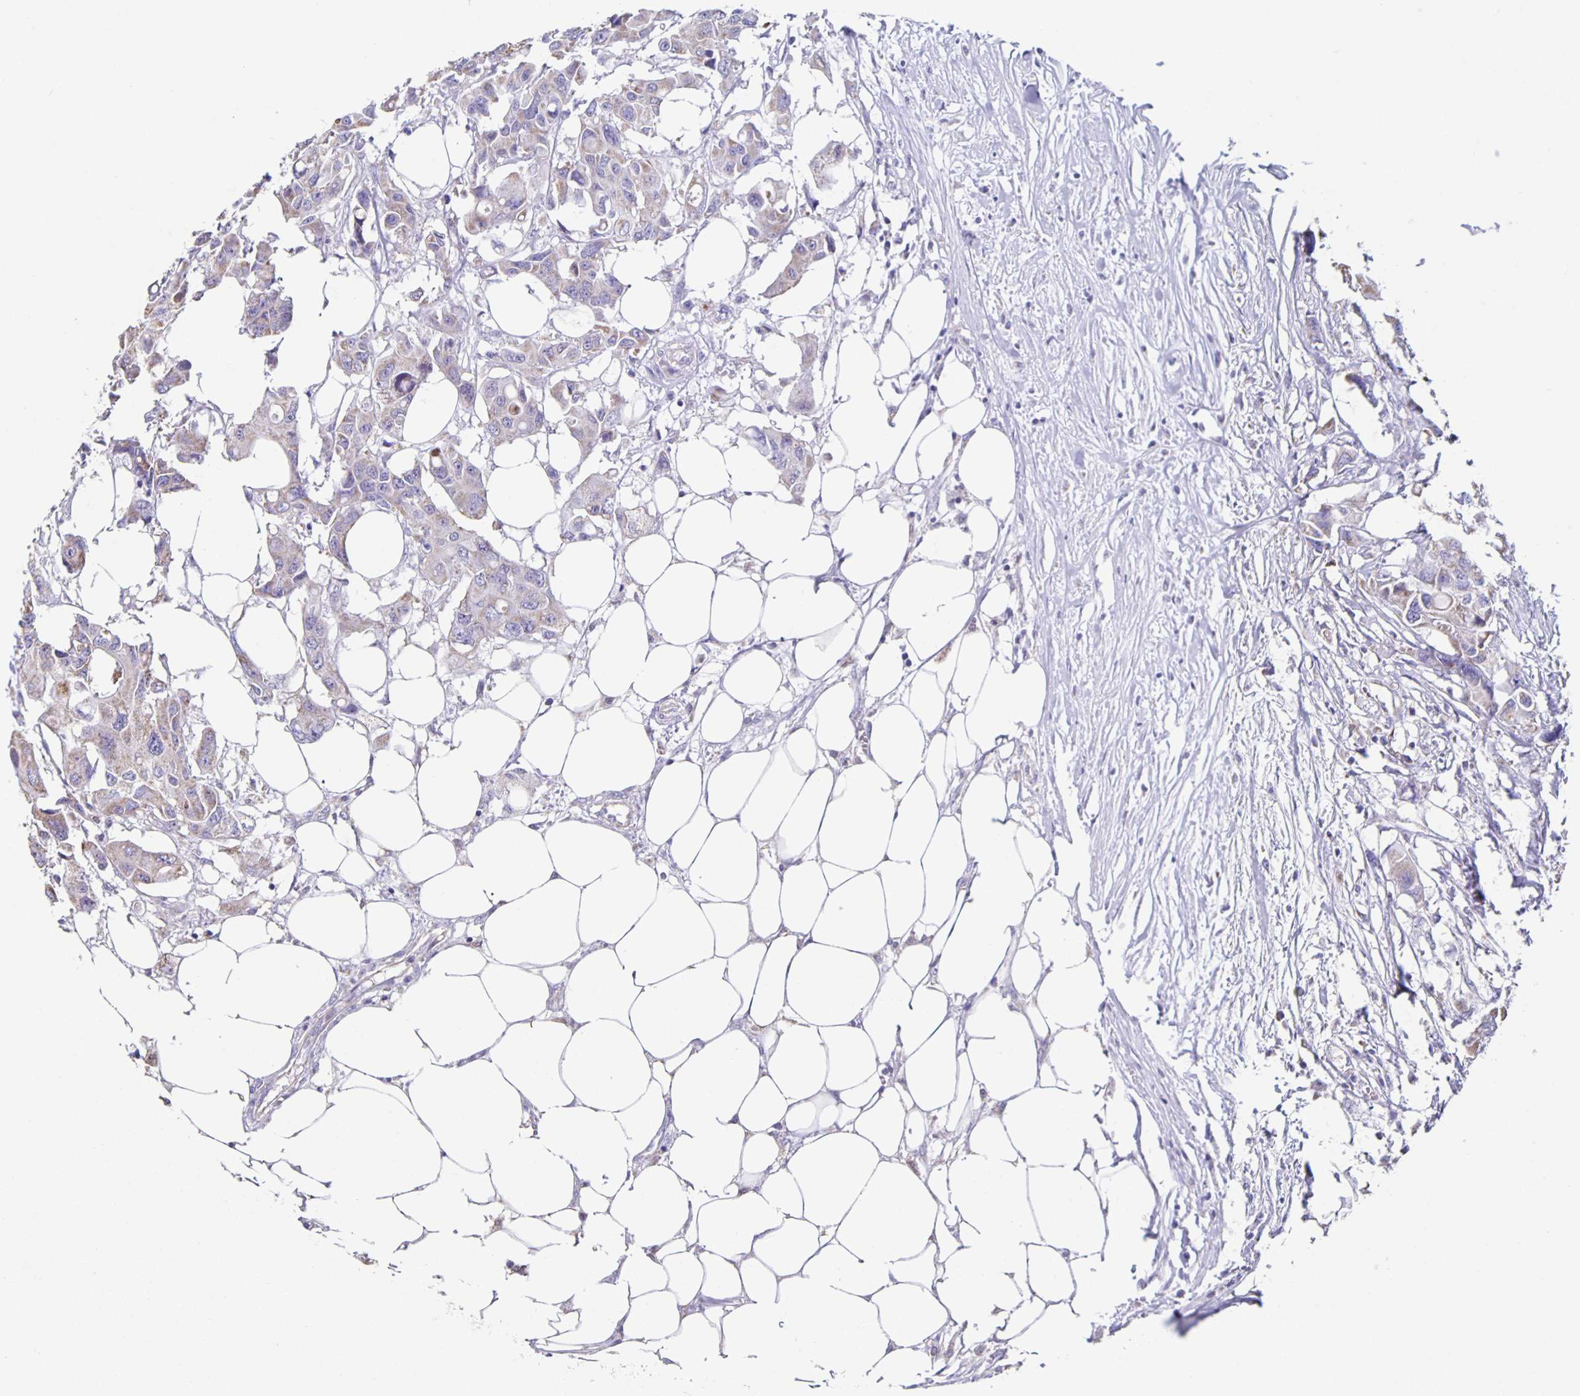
{"staining": {"intensity": "weak", "quantity": "<25%", "location": "cytoplasmic/membranous"}, "tissue": "colorectal cancer", "cell_type": "Tumor cells", "image_type": "cancer", "snomed": [{"axis": "morphology", "description": "Adenocarcinoma, NOS"}, {"axis": "topography", "description": "Colon"}], "caption": "An IHC histopathology image of colorectal cancer (adenocarcinoma) is shown. There is no staining in tumor cells of colorectal cancer (adenocarcinoma).", "gene": "TPPP", "patient": {"sex": "male", "age": 77}}